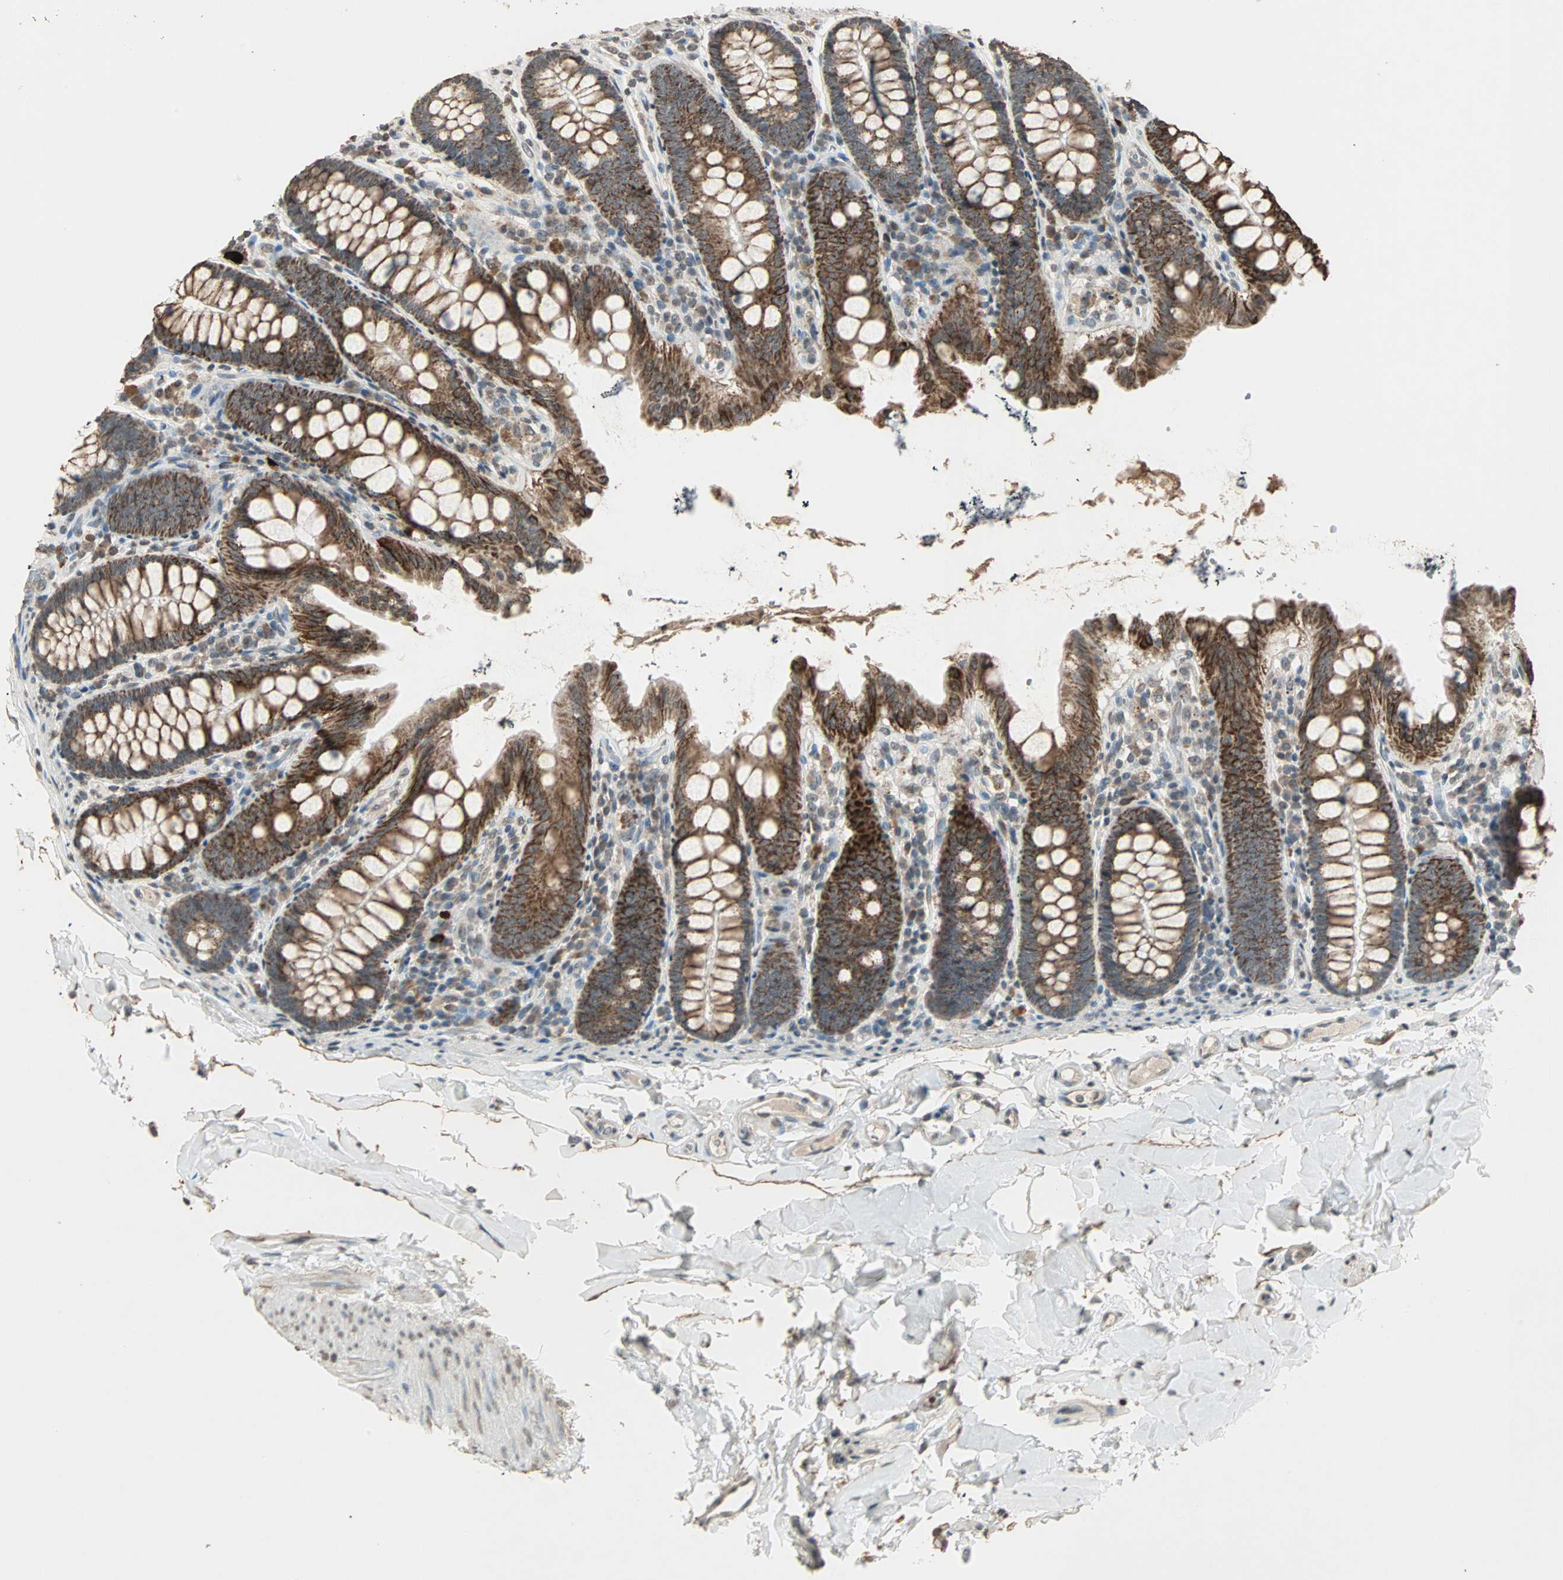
{"staining": {"intensity": "weak", "quantity": "25%-75%", "location": "cytoplasmic/membranous"}, "tissue": "colon", "cell_type": "Endothelial cells", "image_type": "normal", "snomed": [{"axis": "morphology", "description": "Normal tissue, NOS"}, {"axis": "topography", "description": "Colon"}], "caption": "A high-resolution histopathology image shows immunohistochemistry staining of unremarkable colon, which displays weak cytoplasmic/membranous expression in about 25%-75% of endothelial cells.", "gene": "PRELID1", "patient": {"sex": "female", "age": 61}}